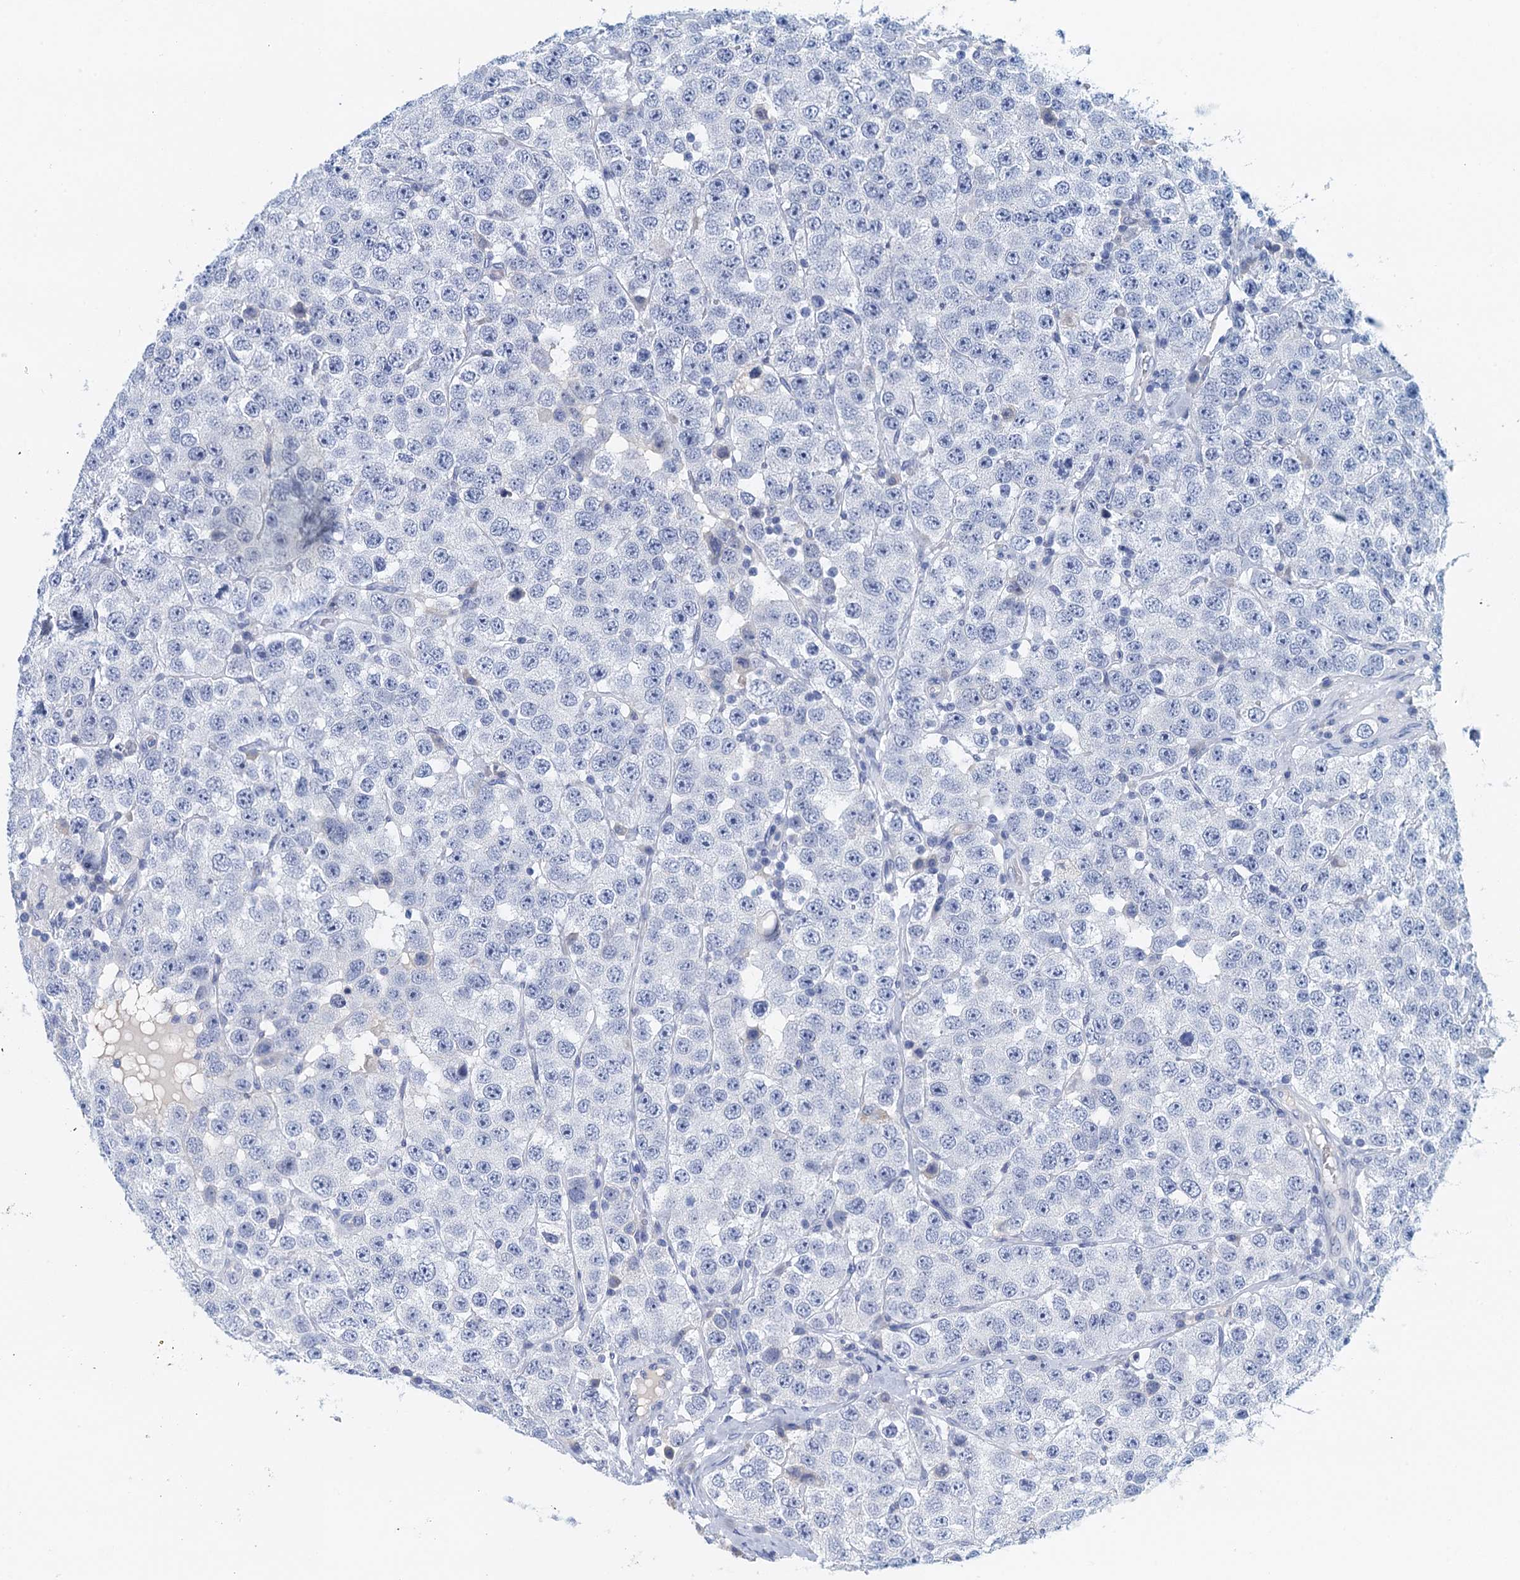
{"staining": {"intensity": "negative", "quantity": "none", "location": "none"}, "tissue": "testis cancer", "cell_type": "Tumor cells", "image_type": "cancer", "snomed": [{"axis": "morphology", "description": "Seminoma, NOS"}, {"axis": "topography", "description": "Testis"}], "caption": "Testis cancer (seminoma) stained for a protein using immunohistochemistry exhibits no expression tumor cells.", "gene": "CYP51A1", "patient": {"sex": "male", "age": 28}}